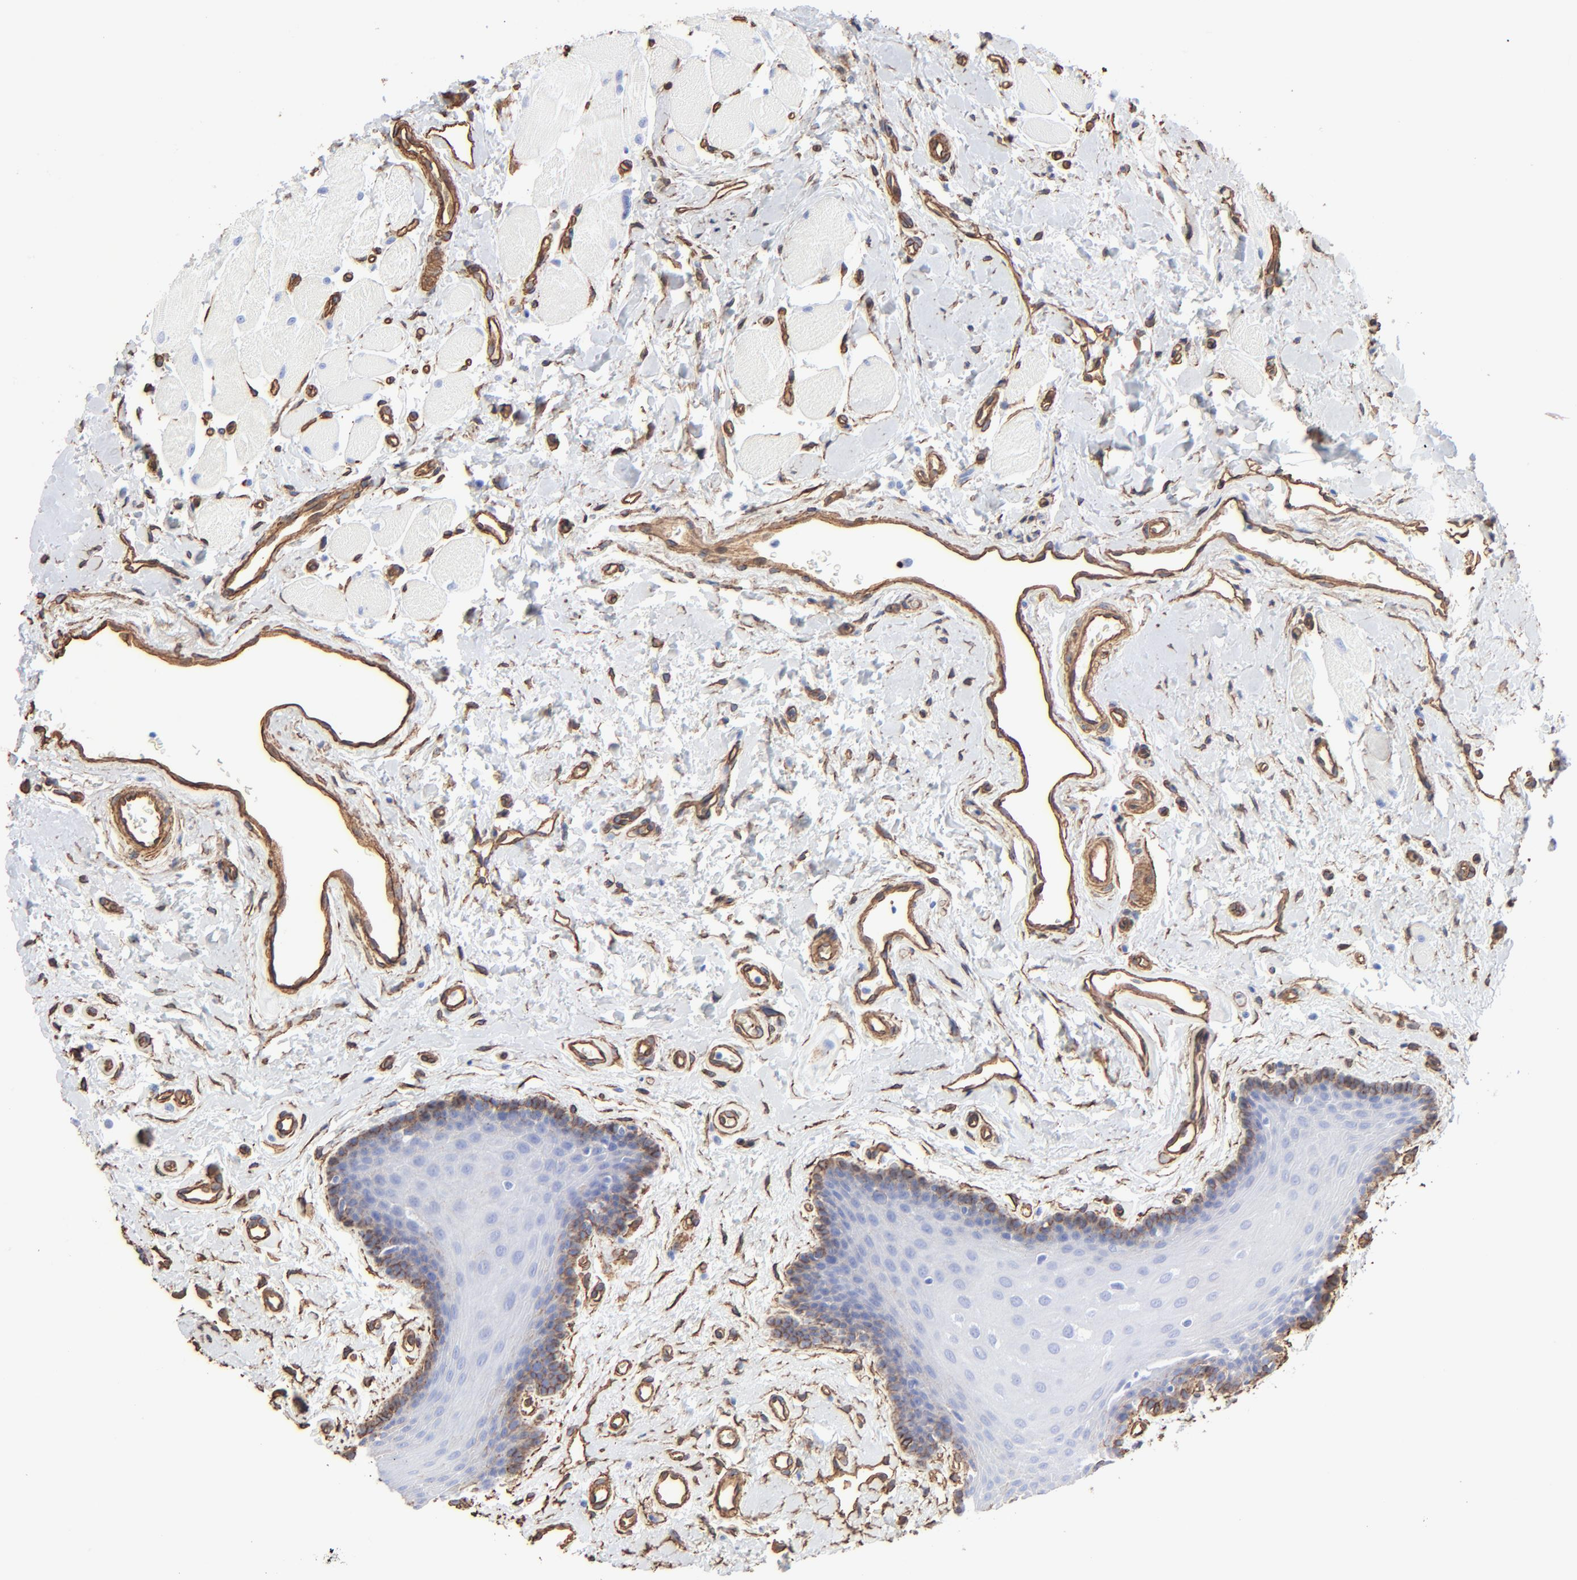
{"staining": {"intensity": "moderate", "quantity": "<25%", "location": "cytoplasmic/membranous"}, "tissue": "oral mucosa", "cell_type": "Squamous epithelial cells", "image_type": "normal", "snomed": [{"axis": "morphology", "description": "Normal tissue, NOS"}, {"axis": "topography", "description": "Oral tissue"}], "caption": "A brown stain highlights moderate cytoplasmic/membranous expression of a protein in squamous epithelial cells of unremarkable oral mucosa.", "gene": "CAV1", "patient": {"sex": "male", "age": 62}}